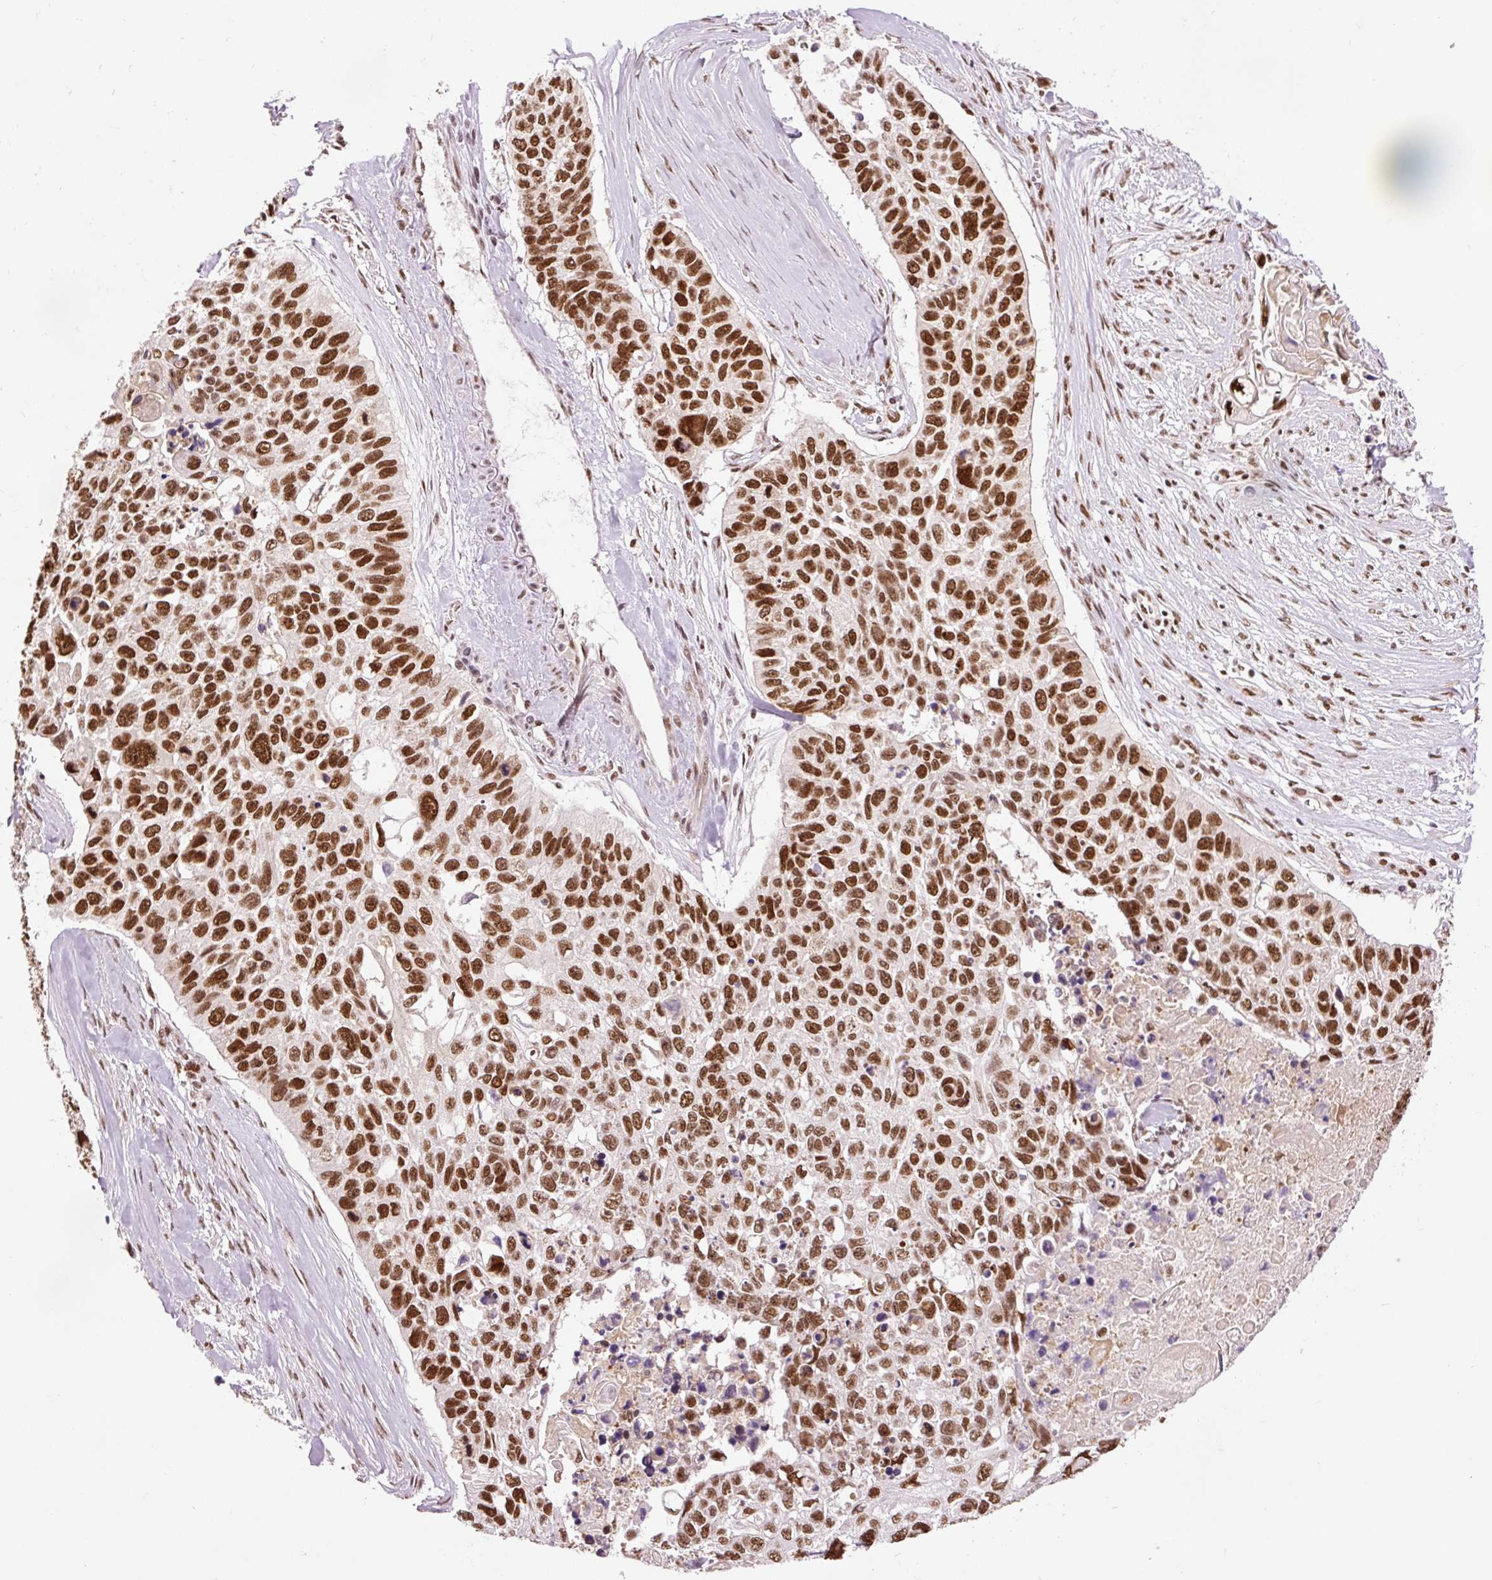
{"staining": {"intensity": "strong", "quantity": ">75%", "location": "nuclear"}, "tissue": "lung cancer", "cell_type": "Tumor cells", "image_type": "cancer", "snomed": [{"axis": "morphology", "description": "Squamous cell carcinoma, NOS"}, {"axis": "topography", "description": "Lung"}], "caption": "A high amount of strong nuclear positivity is present in about >75% of tumor cells in lung cancer tissue. (DAB = brown stain, brightfield microscopy at high magnification).", "gene": "ZBTB44", "patient": {"sex": "male", "age": 62}}